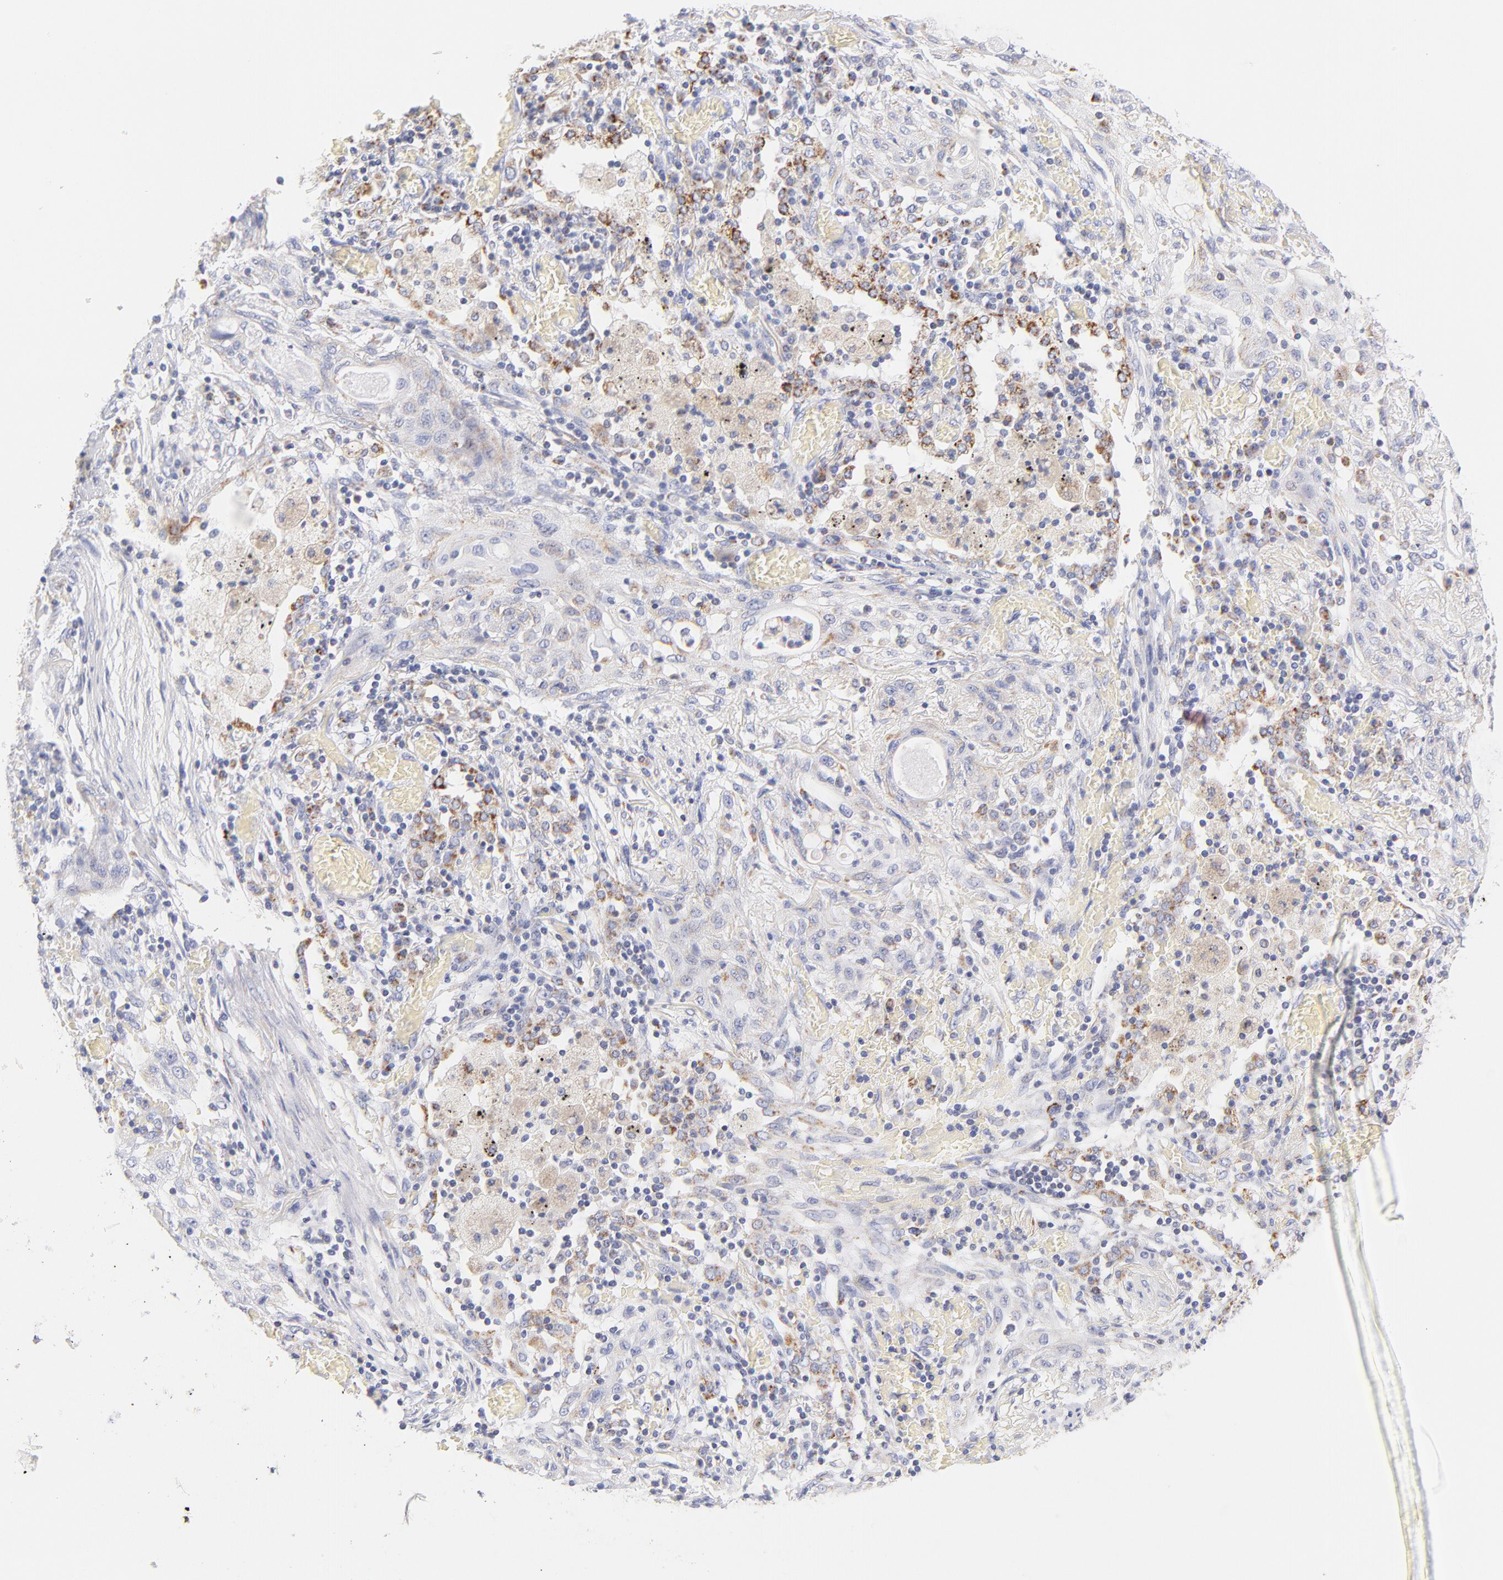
{"staining": {"intensity": "negative", "quantity": "none", "location": "none"}, "tissue": "lung cancer", "cell_type": "Tumor cells", "image_type": "cancer", "snomed": [{"axis": "morphology", "description": "Squamous cell carcinoma, NOS"}, {"axis": "topography", "description": "Lung"}], "caption": "Lung squamous cell carcinoma was stained to show a protein in brown. There is no significant staining in tumor cells.", "gene": "AIFM1", "patient": {"sex": "female", "age": 47}}